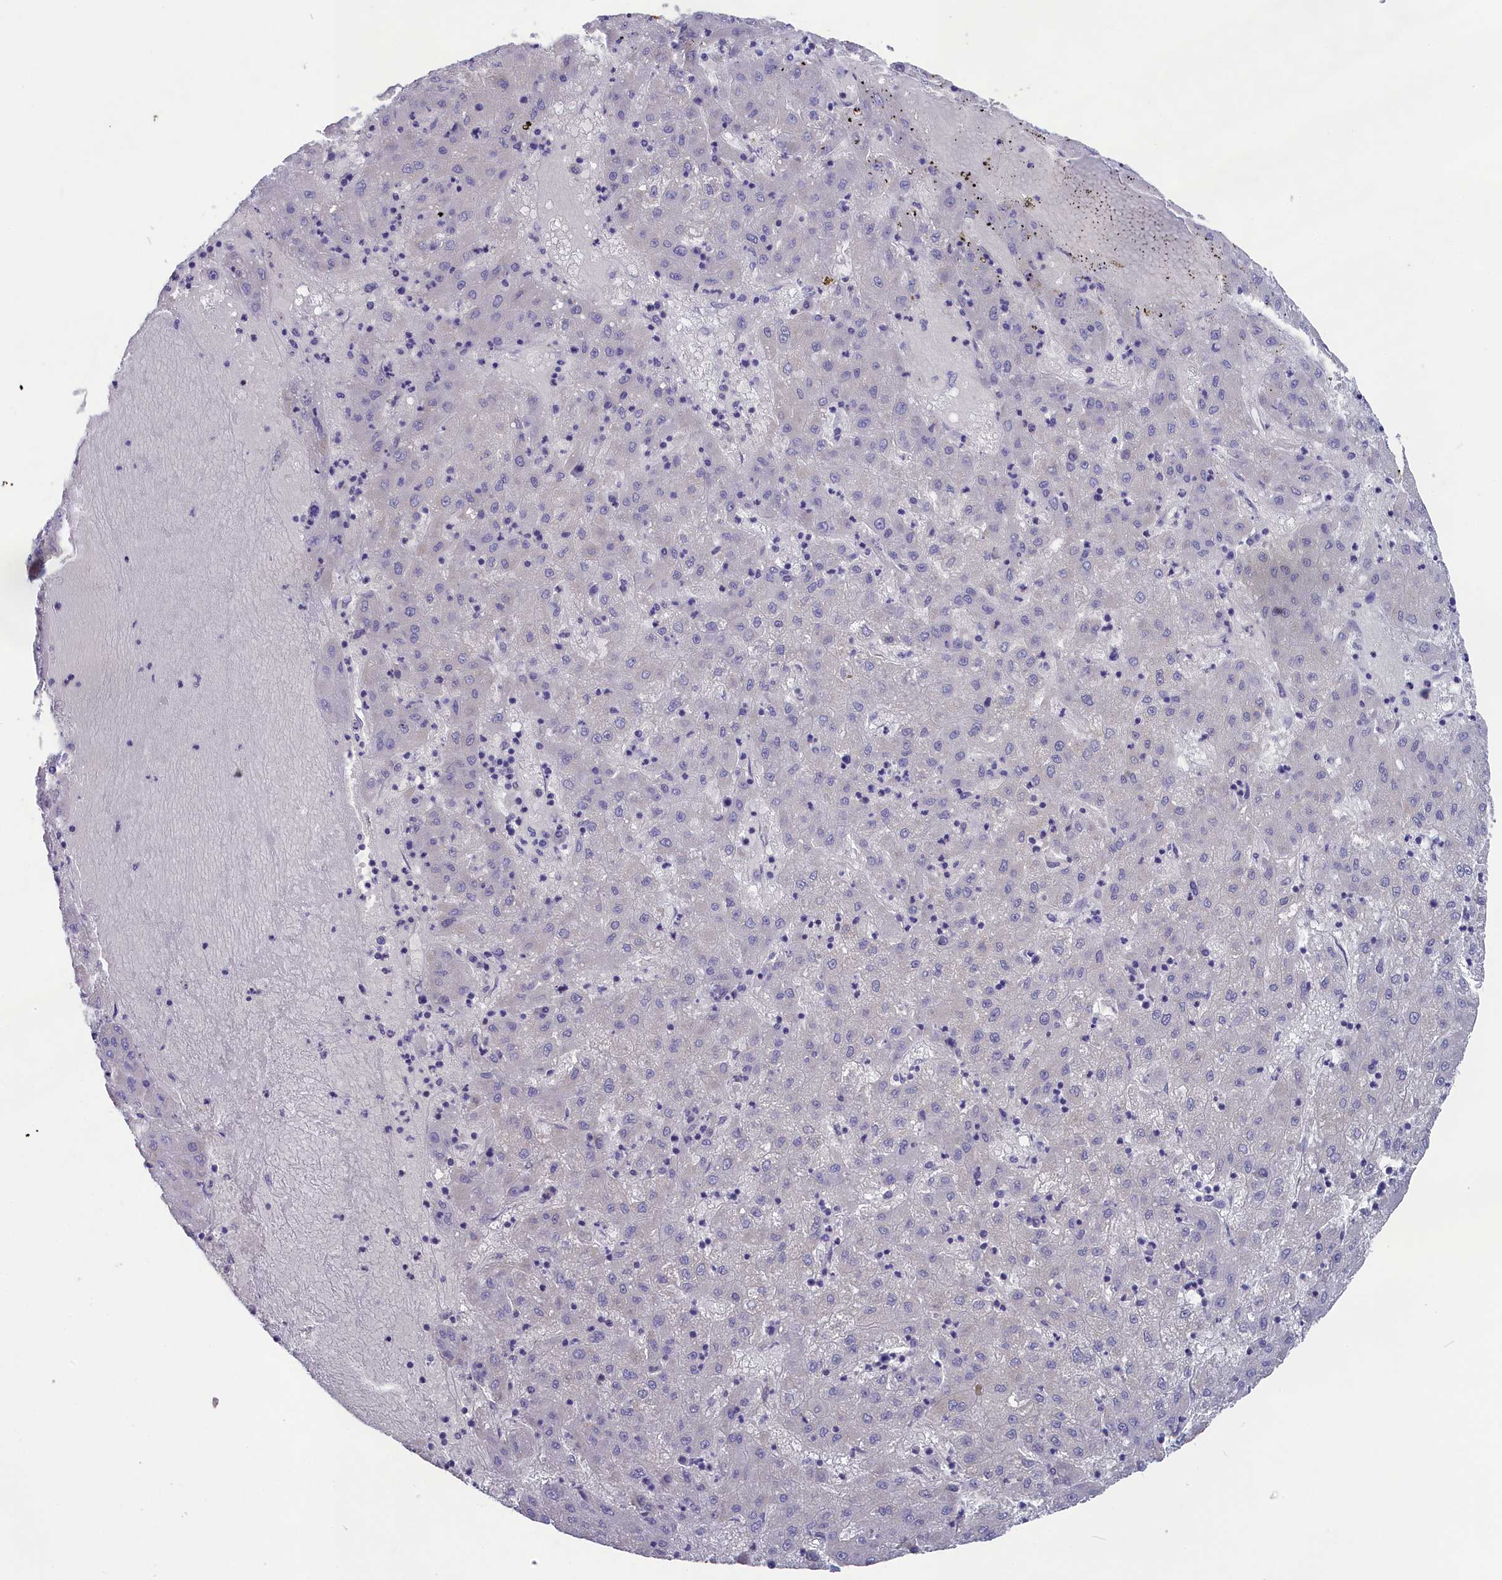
{"staining": {"intensity": "negative", "quantity": "none", "location": "none"}, "tissue": "liver cancer", "cell_type": "Tumor cells", "image_type": "cancer", "snomed": [{"axis": "morphology", "description": "Carcinoma, Hepatocellular, NOS"}, {"axis": "topography", "description": "Liver"}], "caption": "Immunohistochemical staining of liver hepatocellular carcinoma reveals no significant expression in tumor cells.", "gene": "PRDM12", "patient": {"sex": "male", "age": 72}}